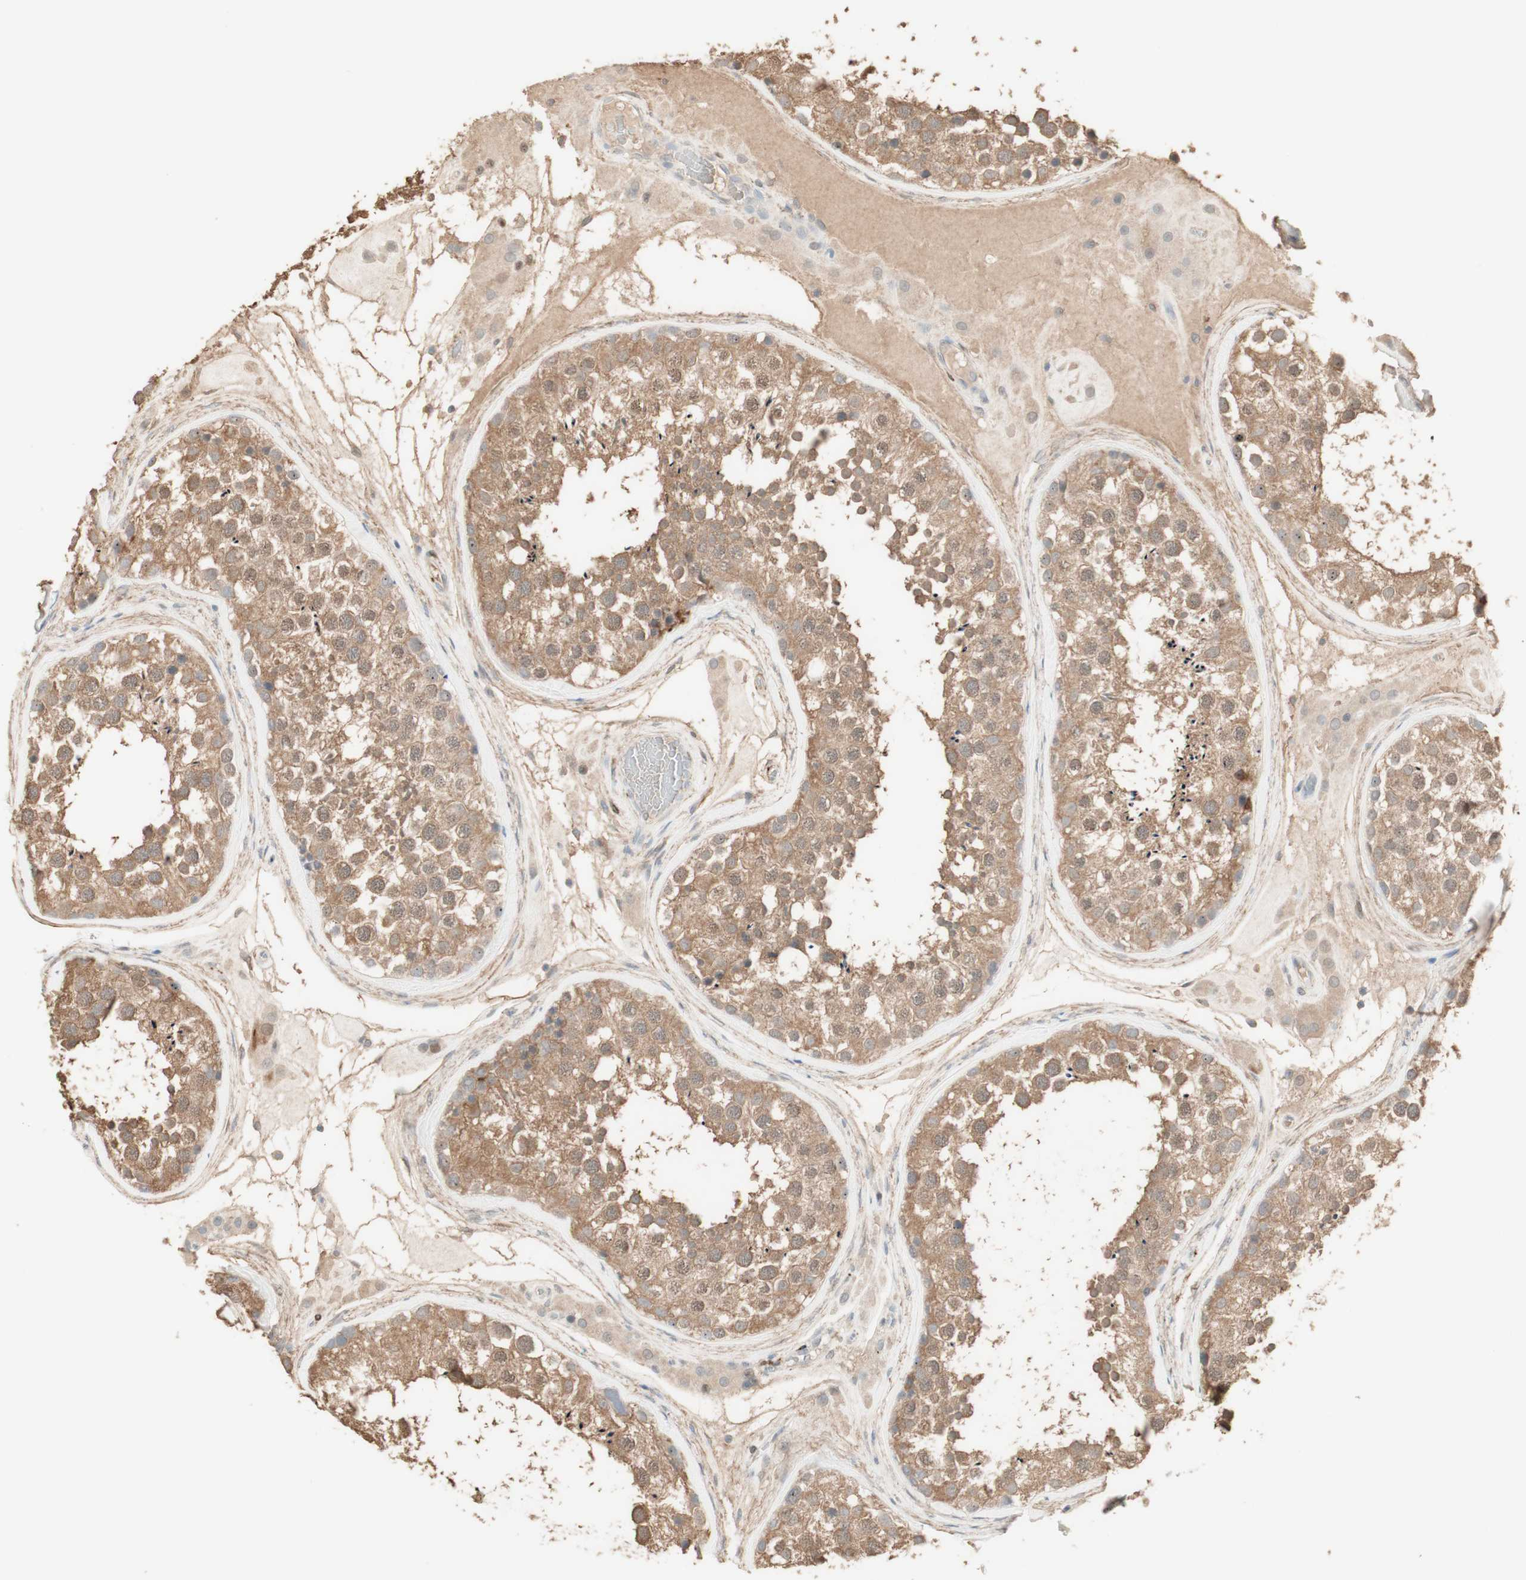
{"staining": {"intensity": "moderate", "quantity": ">75%", "location": "cytoplasmic/membranous"}, "tissue": "testis", "cell_type": "Cells in seminiferous ducts", "image_type": "normal", "snomed": [{"axis": "morphology", "description": "Normal tissue, NOS"}, {"axis": "topography", "description": "Testis"}], "caption": "IHC histopathology image of benign human testis stained for a protein (brown), which demonstrates medium levels of moderate cytoplasmic/membranous expression in about >75% of cells in seminiferous ducts.", "gene": "MUC3A", "patient": {"sex": "male", "age": 46}}